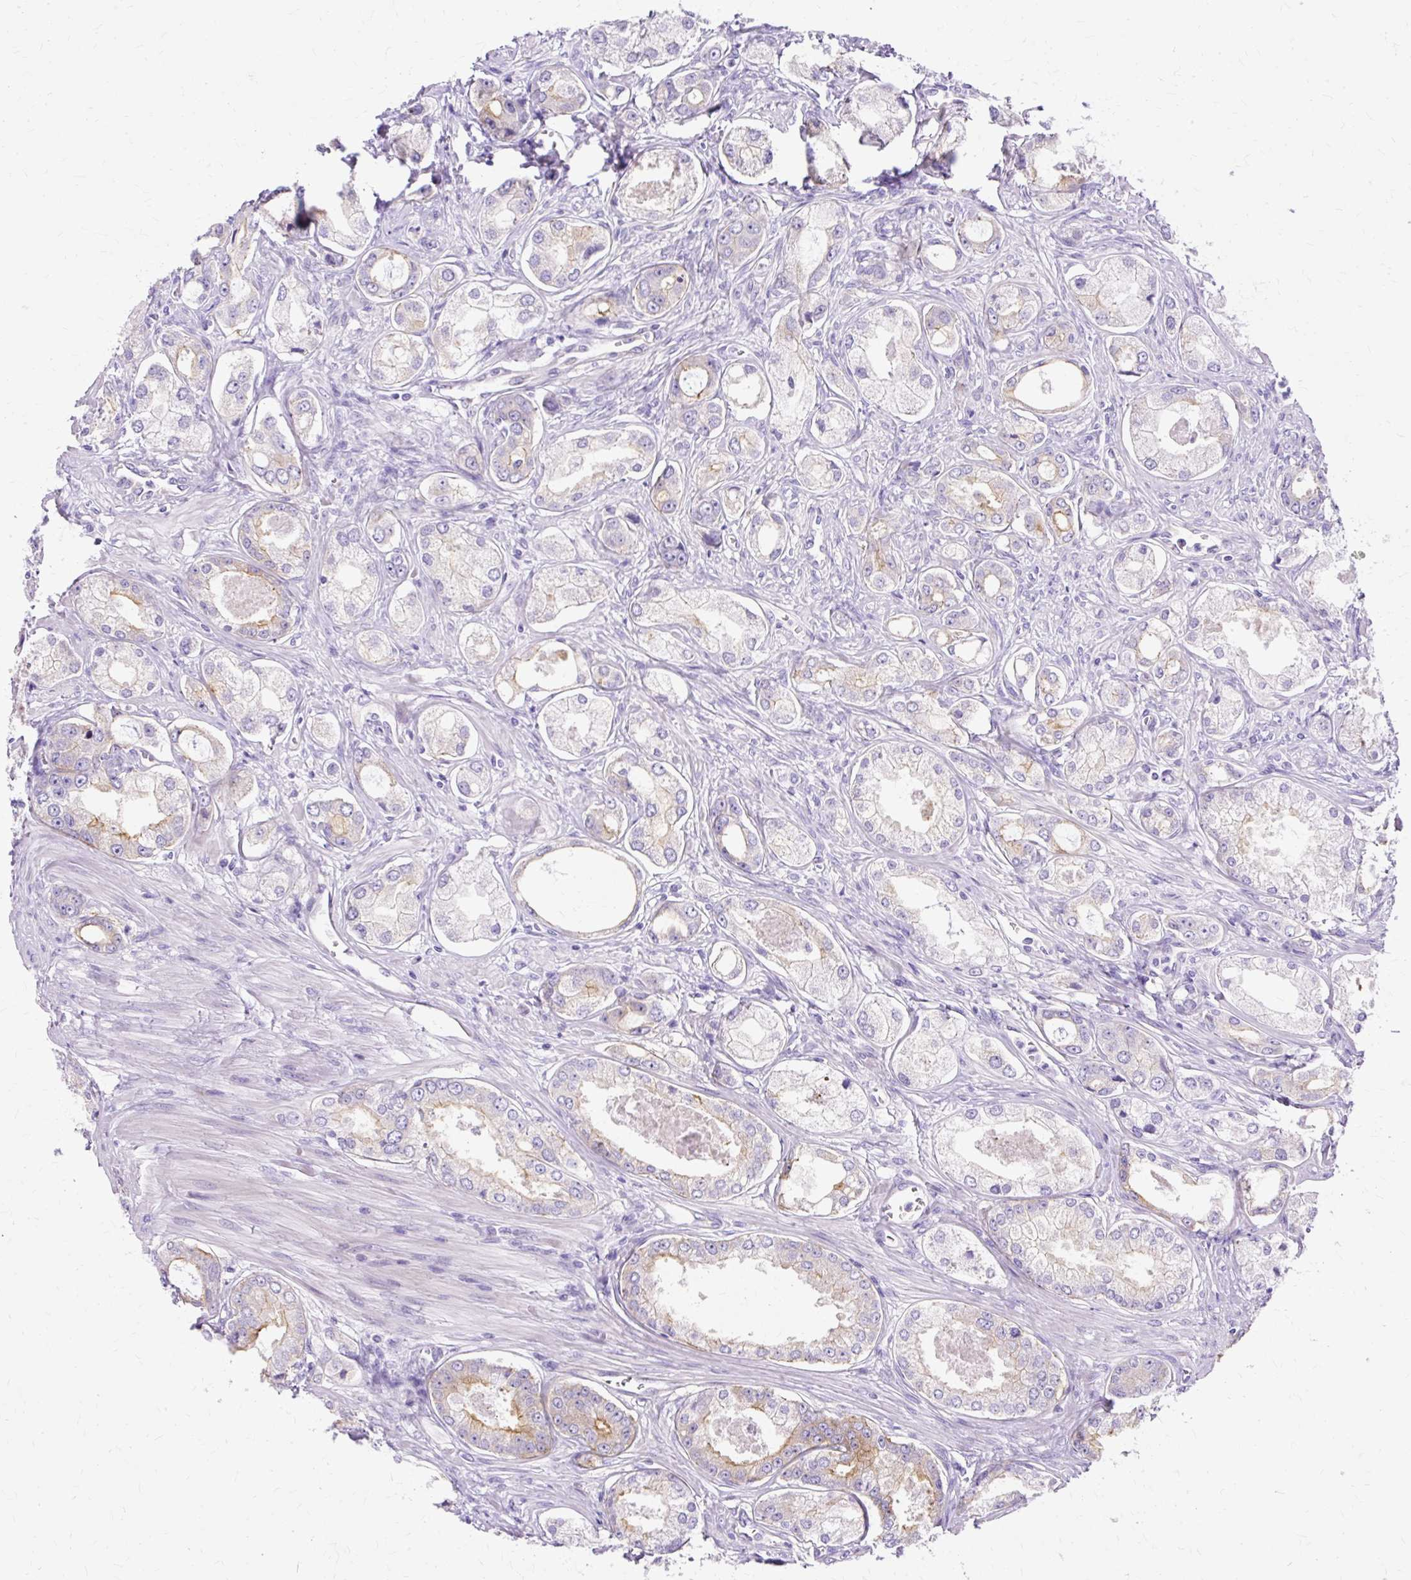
{"staining": {"intensity": "weak", "quantity": "<25%", "location": "cytoplasmic/membranous"}, "tissue": "prostate cancer", "cell_type": "Tumor cells", "image_type": "cancer", "snomed": [{"axis": "morphology", "description": "Adenocarcinoma, Low grade"}, {"axis": "topography", "description": "Prostate"}], "caption": "The immunohistochemistry photomicrograph has no significant expression in tumor cells of prostate cancer (adenocarcinoma (low-grade)) tissue.", "gene": "MYO6", "patient": {"sex": "male", "age": 68}}